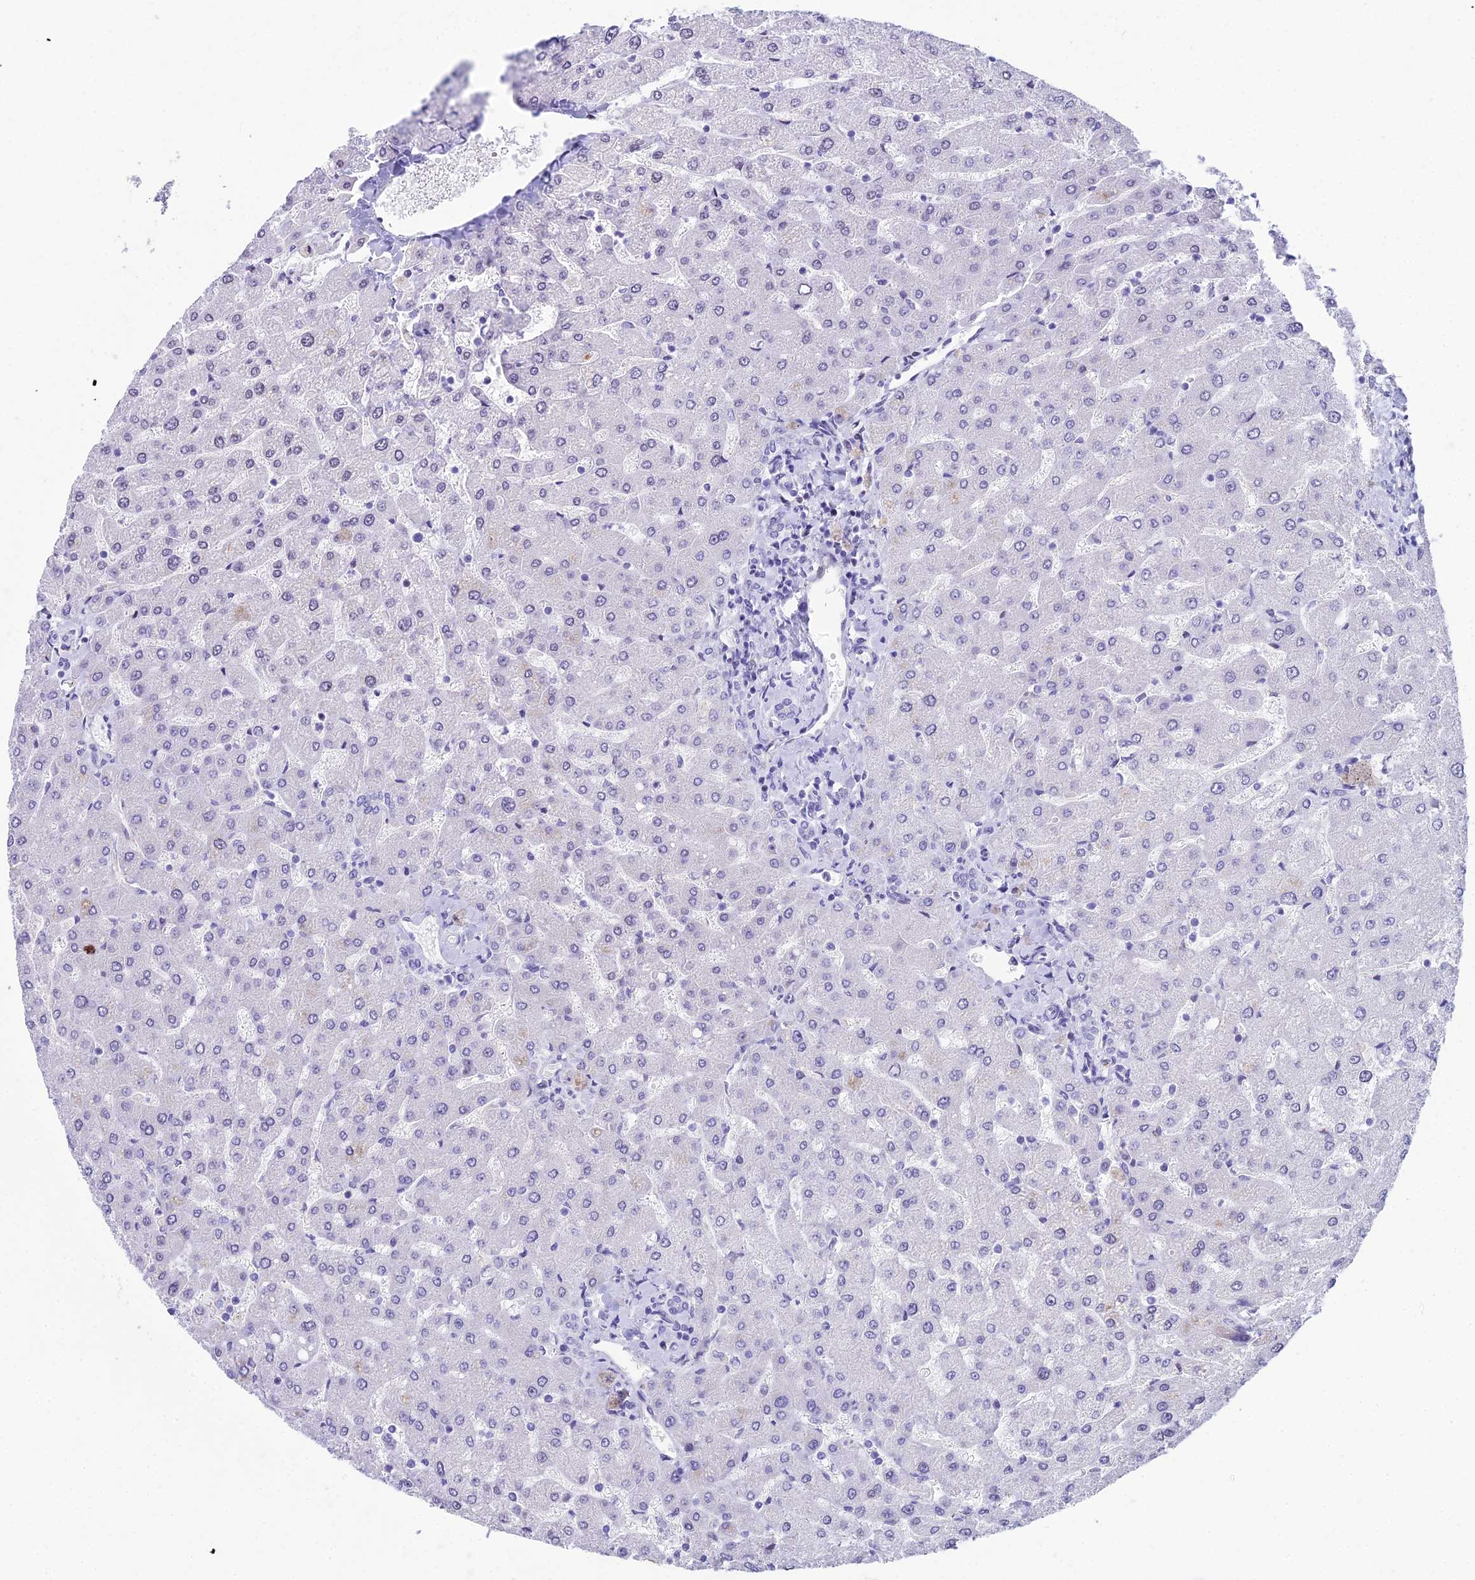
{"staining": {"intensity": "negative", "quantity": "none", "location": "none"}, "tissue": "liver", "cell_type": "Cholangiocytes", "image_type": "normal", "snomed": [{"axis": "morphology", "description": "Normal tissue, NOS"}, {"axis": "topography", "description": "Liver"}], "caption": "Liver stained for a protein using immunohistochemistry reveals no expression cholangiocytes.", "gene": "CC2D2A", "patient": {"sex": "male", "age": 55}}